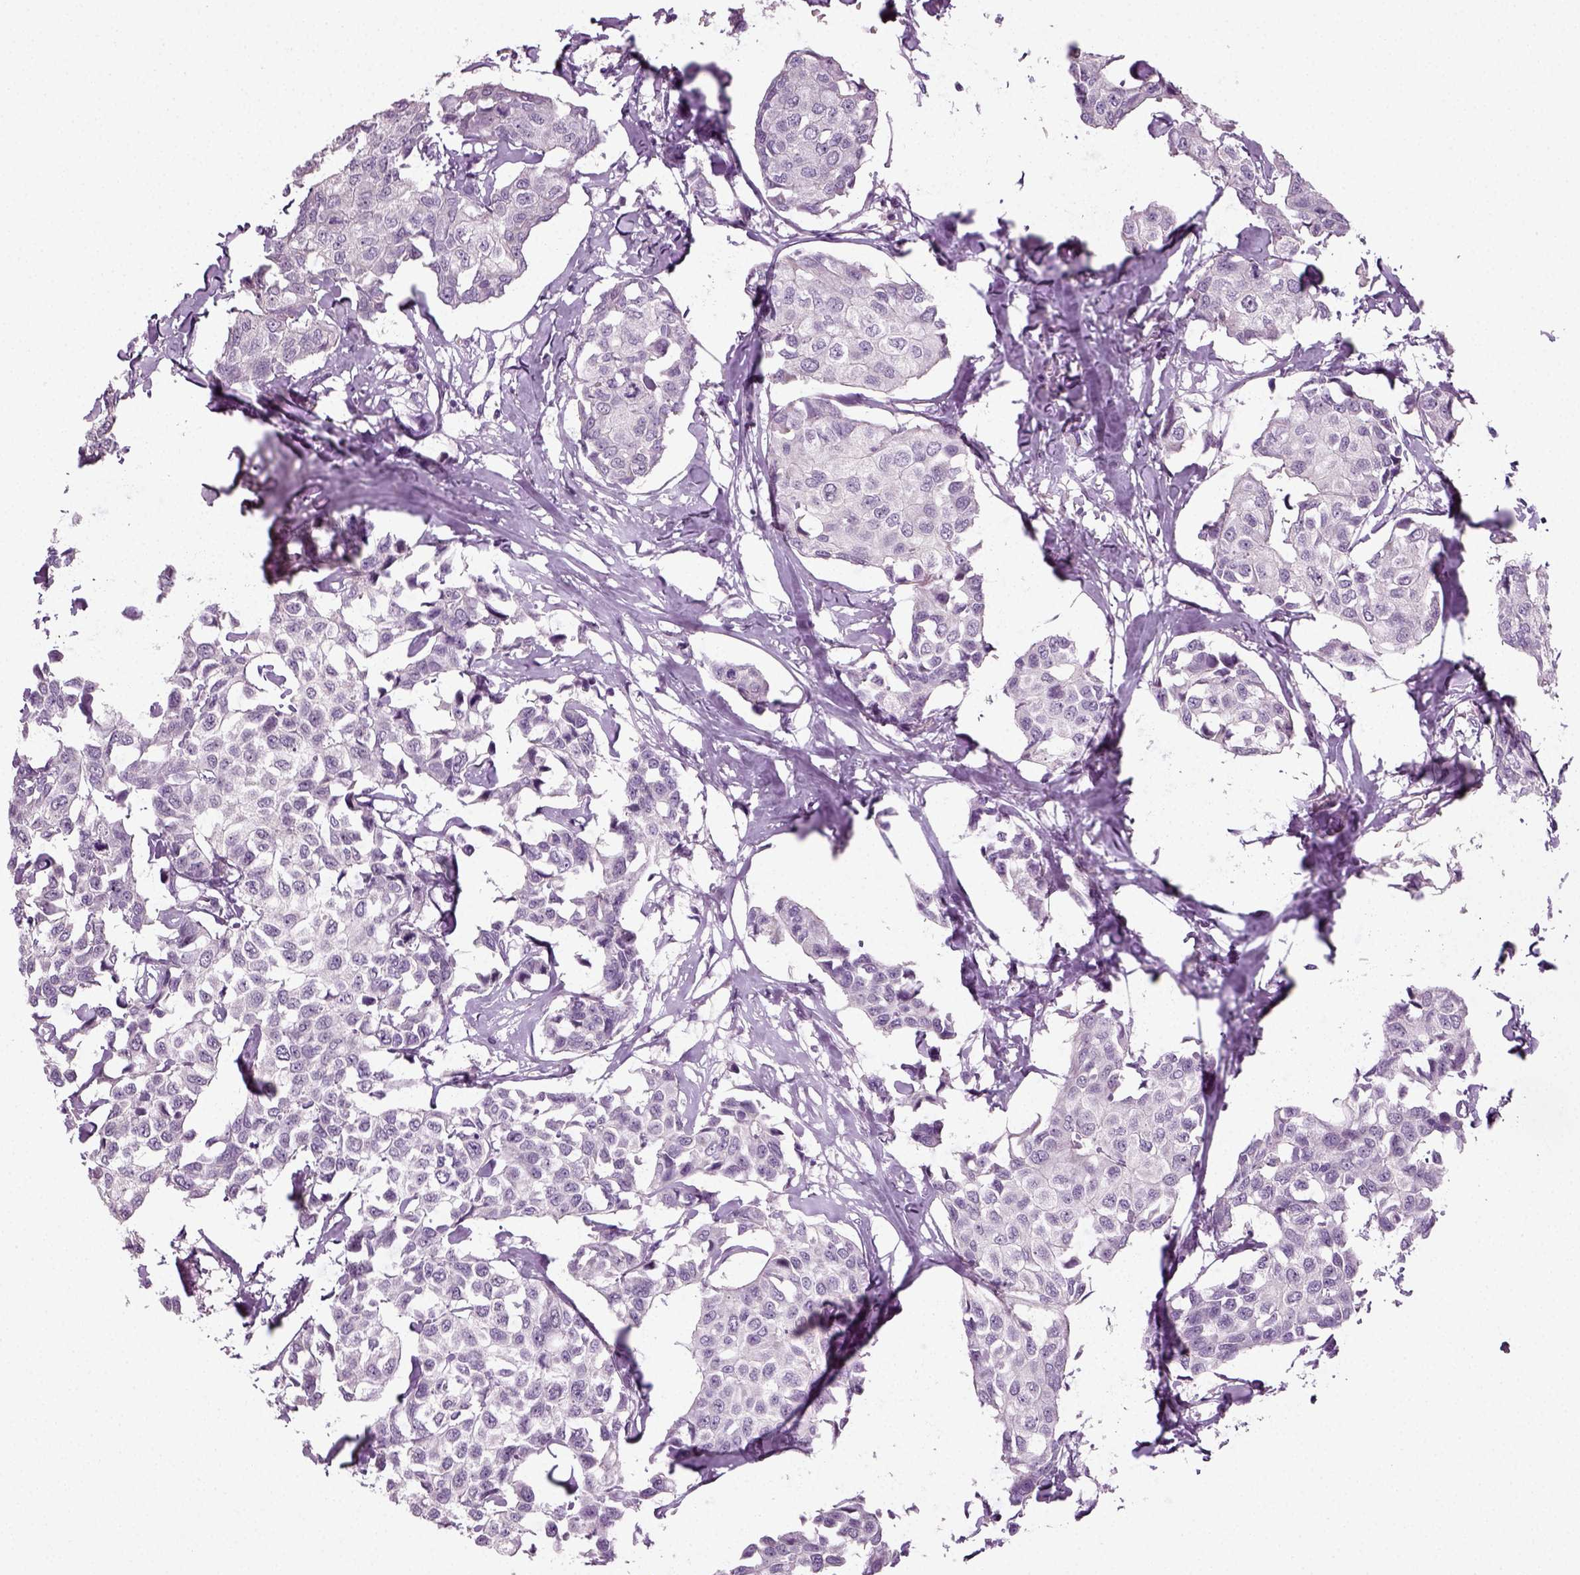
{"staining": {"intensity": "negative", "quantity": "none", "location": "none"}, "tissue": "breast cancer", "cell_type": "Tumor cells", "image_type": "cancer", "snomed": [{"axis": "morphology", "description": "Duct carcinoma"}, {"axis": "topography", "description": "Breast"}], "caption": "Tumor cells show no significant positivity in breast cancer. The staining is performed using DAB (3,3'-diaminobenzidine) brown chromogen with nuclei counter-stained in using hematoxylin.", "gene": "SYNGAP1", "patient": {"sex": "female", "age": 80}}